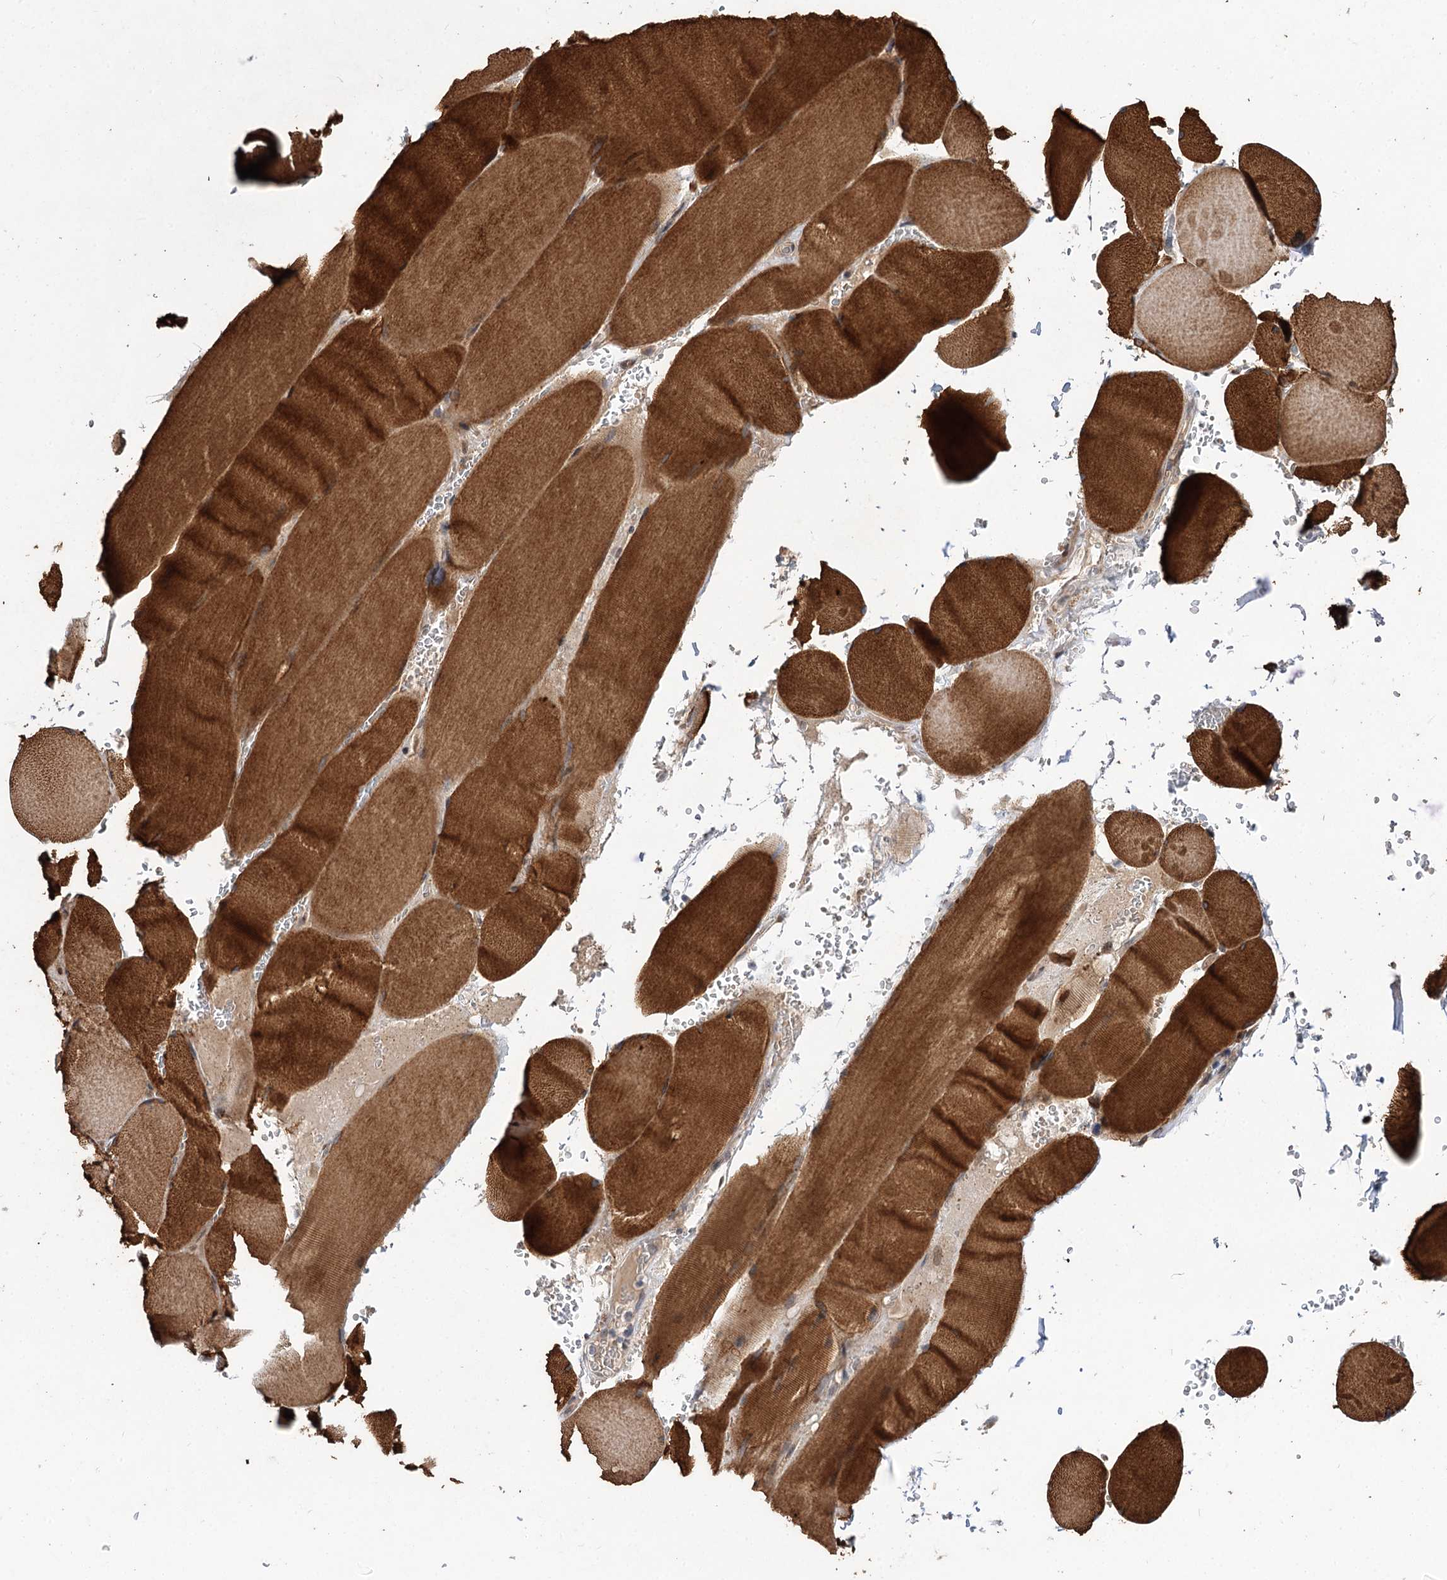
{"staining": {"intensity": "strong", "quantity": ">75%", "location": "cytoplasmic/membranous"}, "tissue": "skeletal muscle", "cell_type": "Myocytes", "image_type": "normal", "snomed": [{"axis": "morphology", "description": "Normal tissue, NOS"}, {"axis": "topography", "description": "Skeletal muscle"}, {"axis": "topography", "description": "Head-Neck"}], "caption": "High-magnification brightfield microscopy of benign skeletal muscle stained with DAB (3,3'-diaminobenzidine) (brown) and counterstained with hematoxylin (blue). myocytes exhibit strong cytoplasmic/membranous expression is seen in approximately>75% of cells. Using DAB (brown) and hematoxylin (blue) stains, captured at high magnification using brightfield microscopy.", "gene": "FBXW8", "patient": {"sex": "male", "age": 66}}